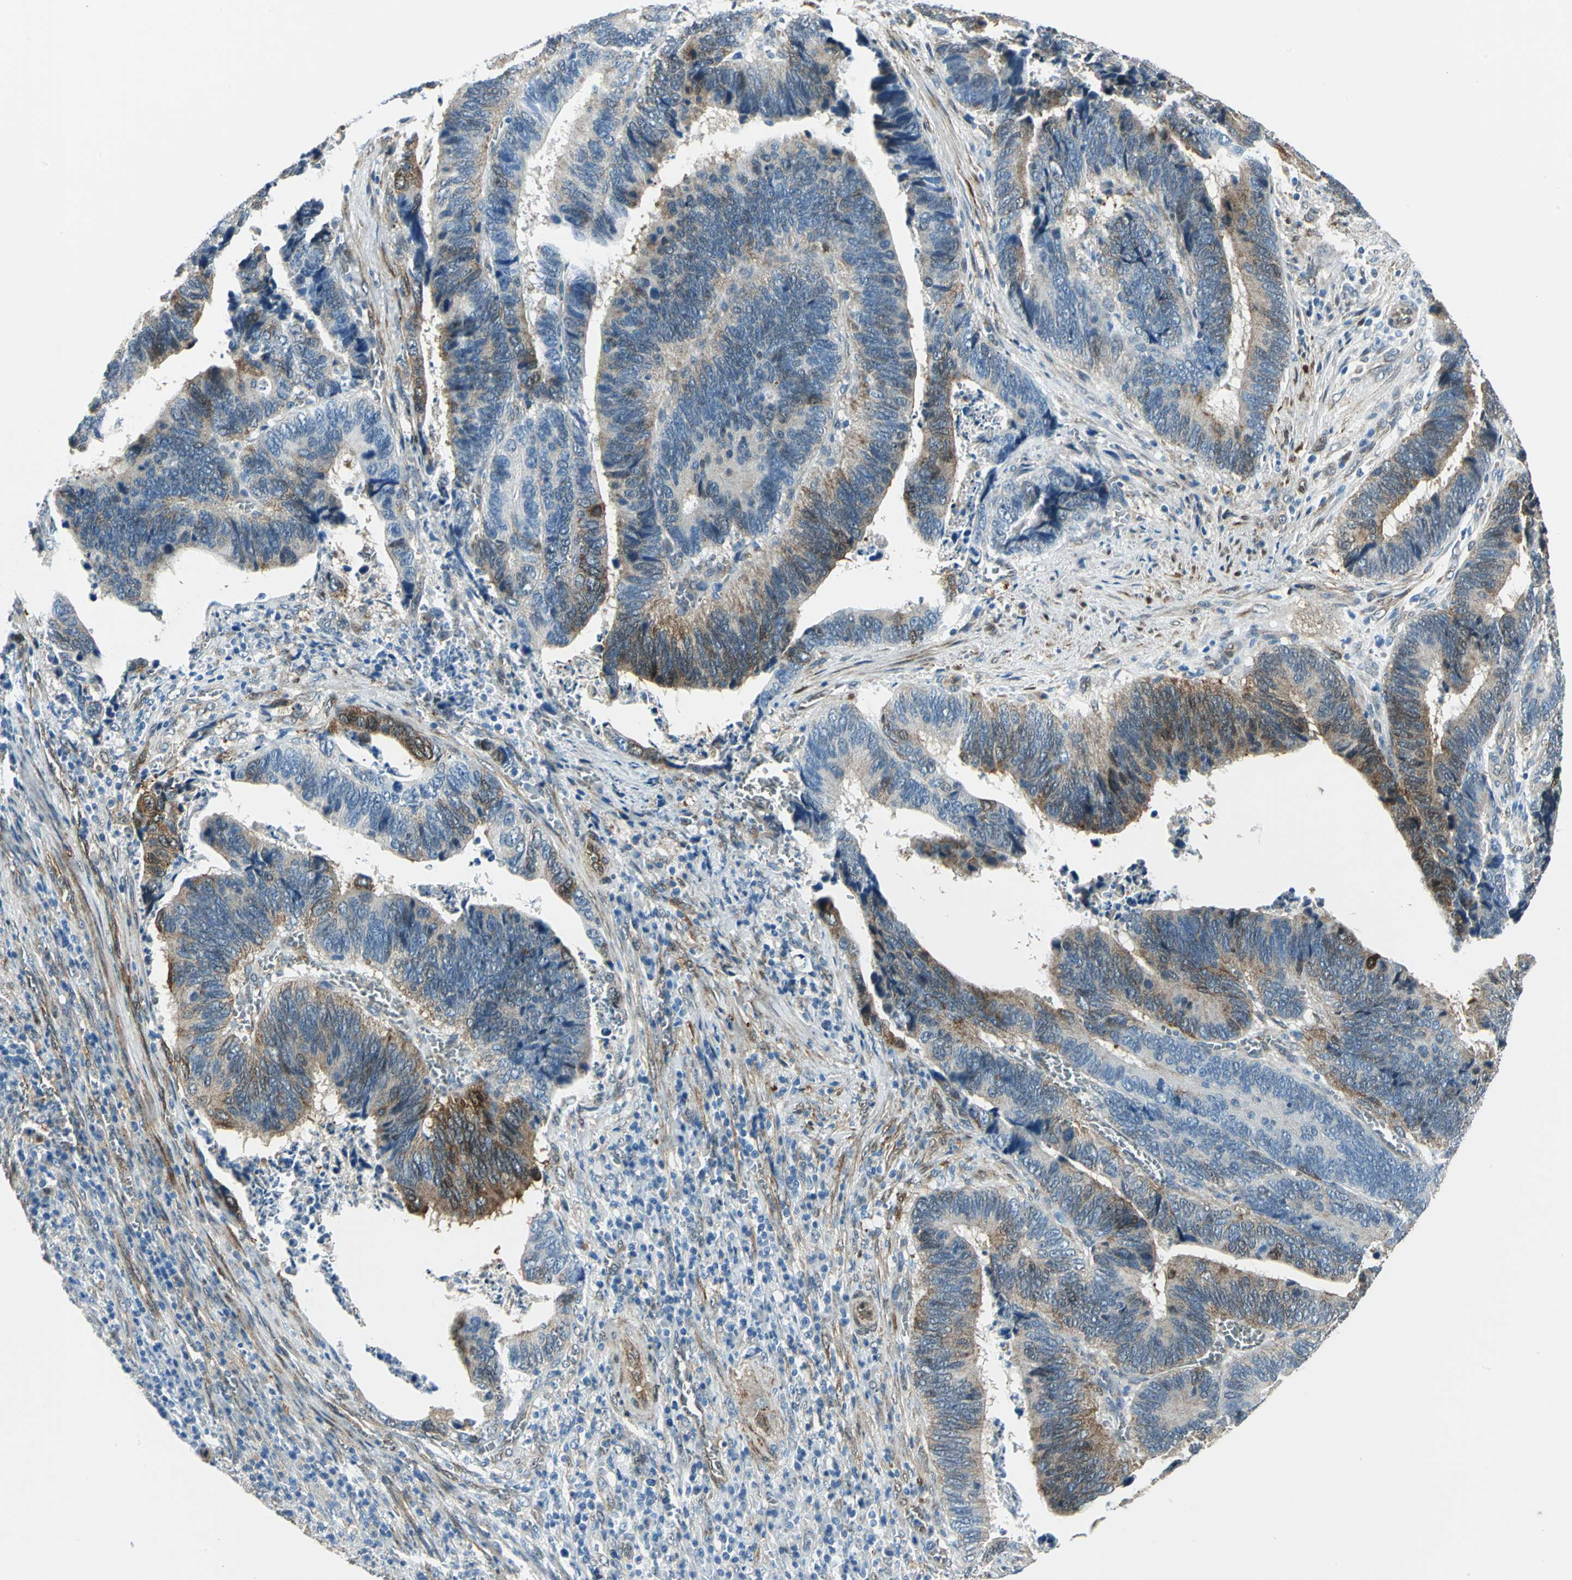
{"staining": {"intensity": "moderate", "quantity": "25%-75%", "location": "cytoplasmic/membranous"}, "tissue": "colorectal cancer", "cell_type": "Tumor cells", "image_type": "cancer", "snomed": [{"axis": "morphology", "description": "Adenocarcinoma, NOS"}, {"axis": "topography", "description": "Colon"}], "caption": "A medium amount of moderate cytoplasmic/membranous staining is appreciated in approximately 25%-75% of tumor cells in colorectal cancer (adenocarcinoma) tissue.", "gene": "HSPB1", "patient": {"sex": "male", "age": 72}}